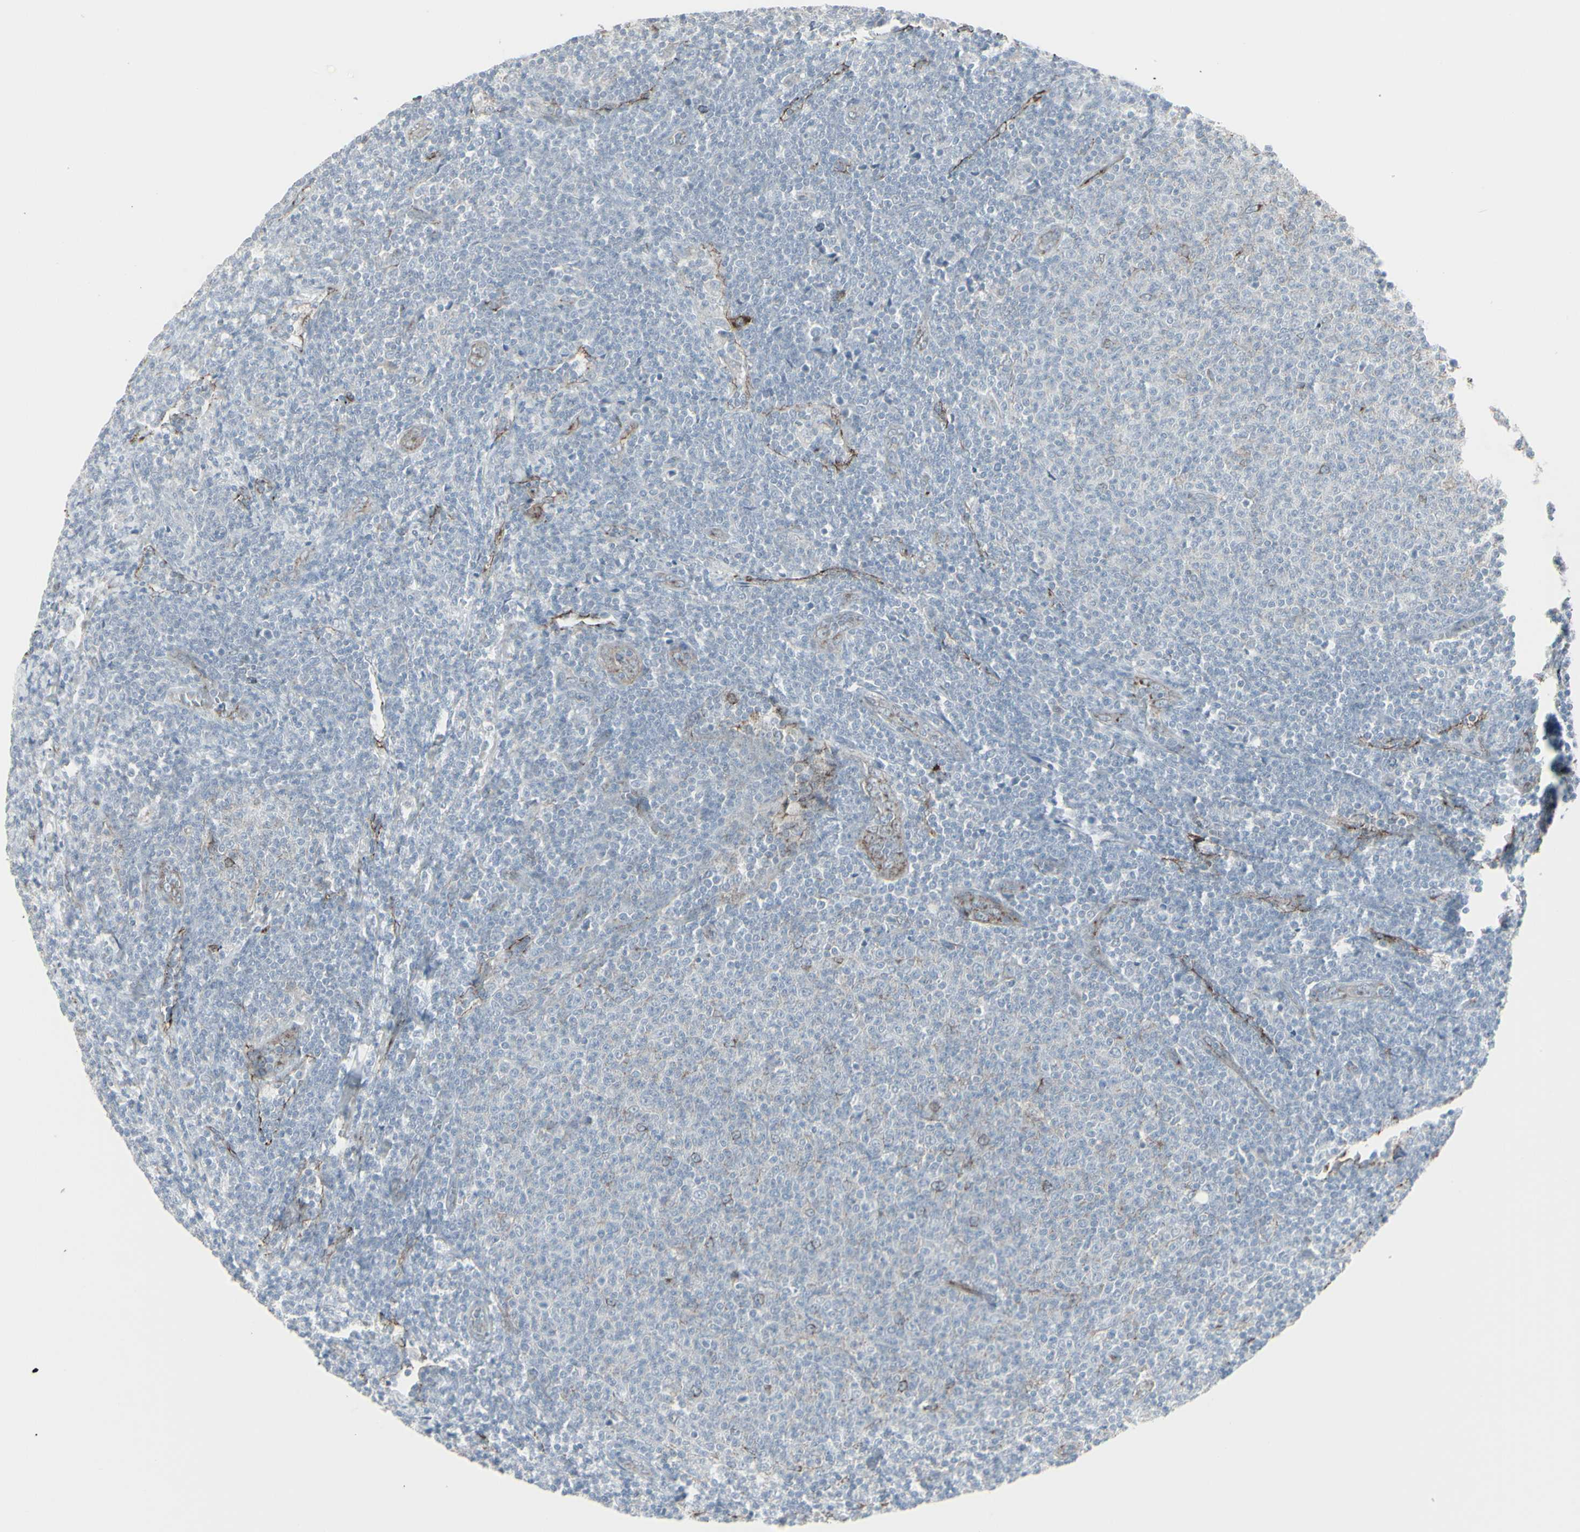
{"staining": {"intensity": "negative", "quantity": "none", "location": "none"}, "tissue": "lymphoma", "cell_type": "Tumor cells", "image_type": "cancer", "snomed": [{"axis": "morphology", "description": "Malignant lymphoma, non-Hodgkin's type, Low grade"}, {"axis": "topography", "description": "Lymph node"}], "caption": "Tumor cells show no significant expression in low-grade malignant lymphoma, non-Hodgkin's type. Nuclei are stained in blue.", "gene": "GJA1", "patient": {"sex": "male", "age": 66}}